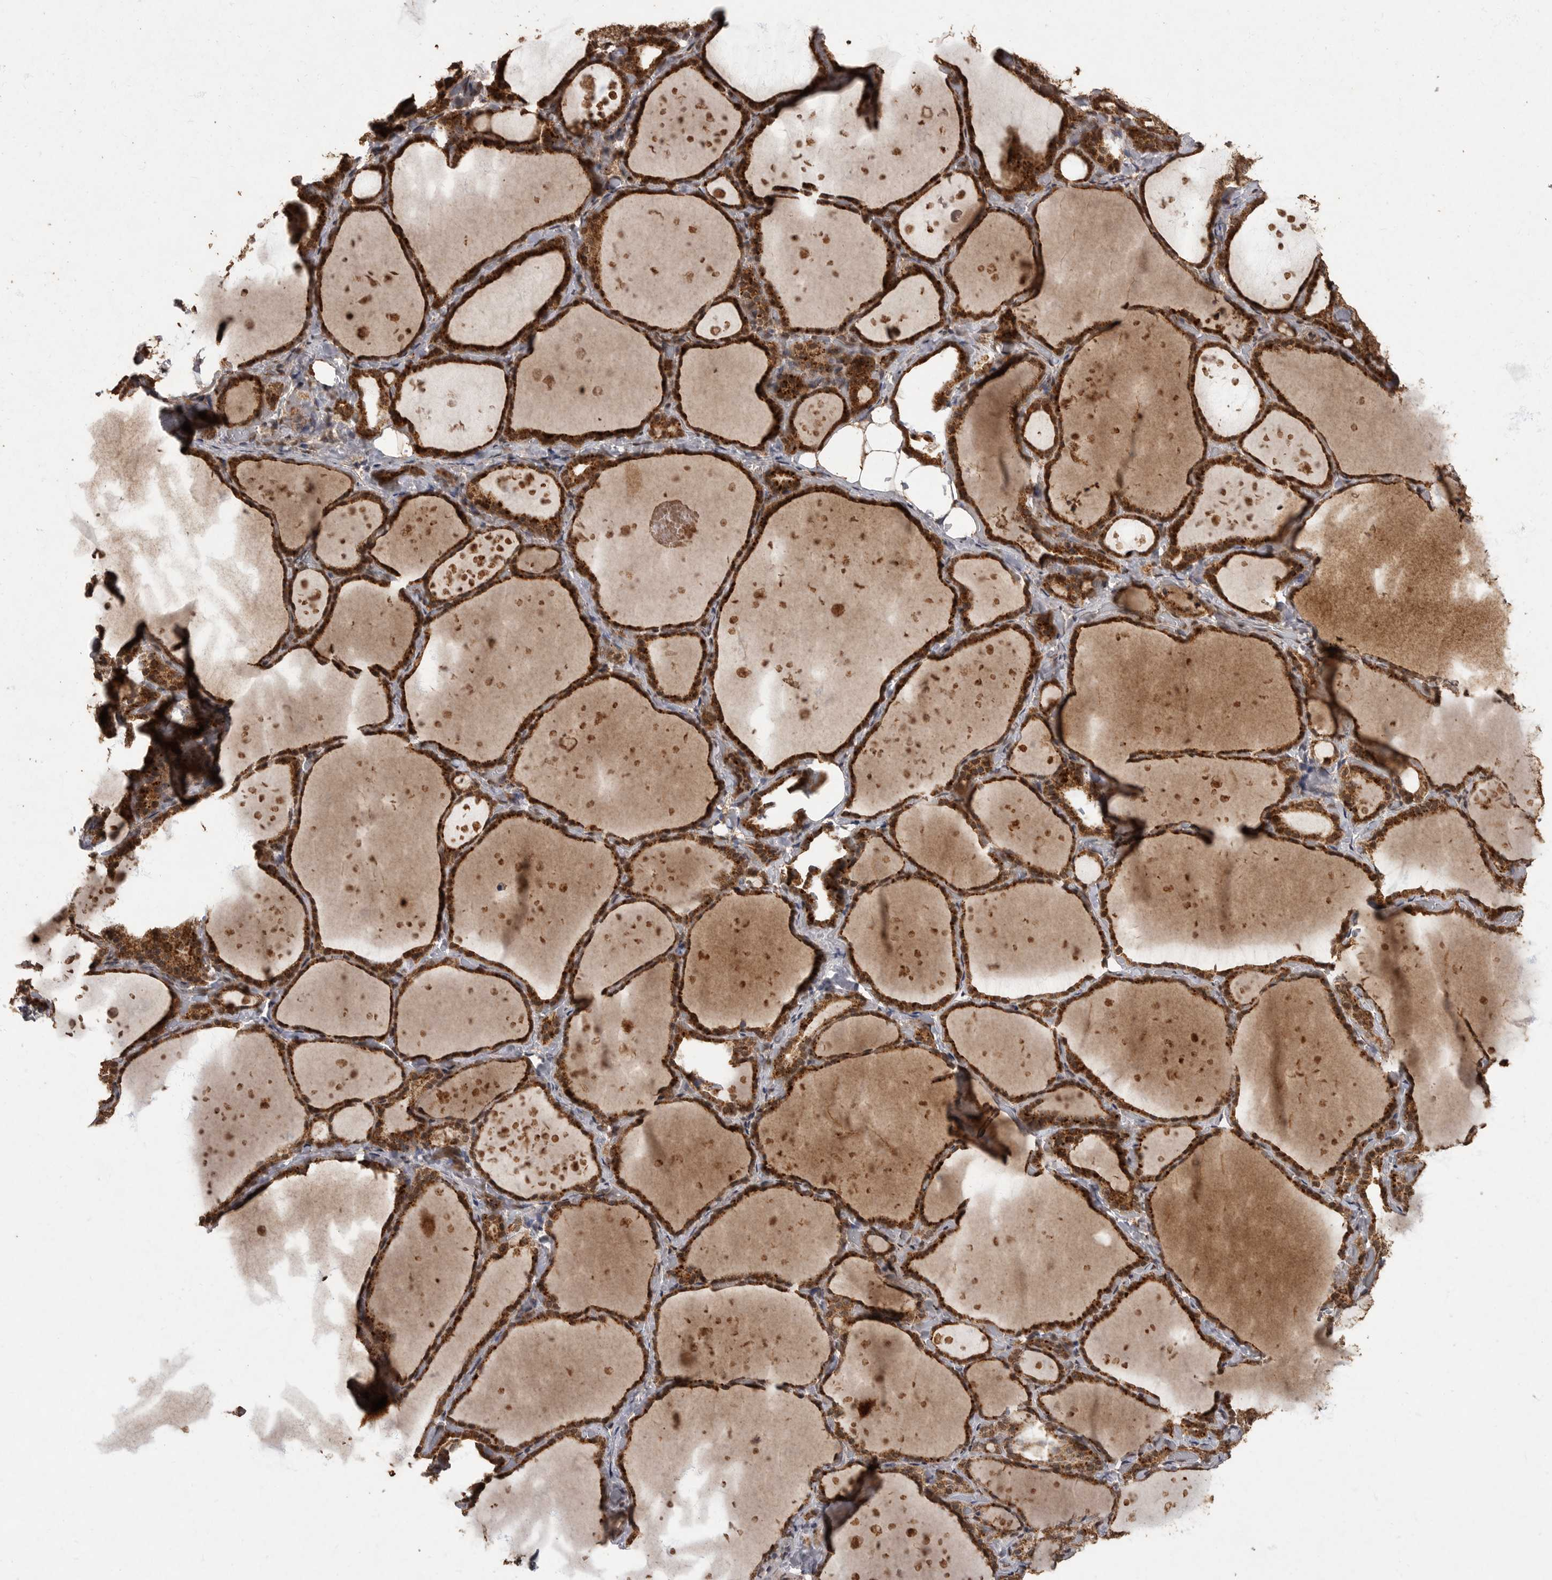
{"staining": {"intensity": "strong", "quantity": ">75%", "location": "cytoplasmic/membranous"}, "tissue": "thyroid gland", "cell_type": "Glandular cells", "image_type": "normal", "snomed": [{"axis": "morphology", "description": "Normal tissue, NOS"}, {"axis": "topography", "description": "Thyroid gland"}], "caption": "Thyroid gland stained for a protein (brown) reveals strong cytoplasmic/membranous positive staining in about >75% of glandular cells.", "gene": "MAFG", "patient": {"sex": "female", "age": 44}}